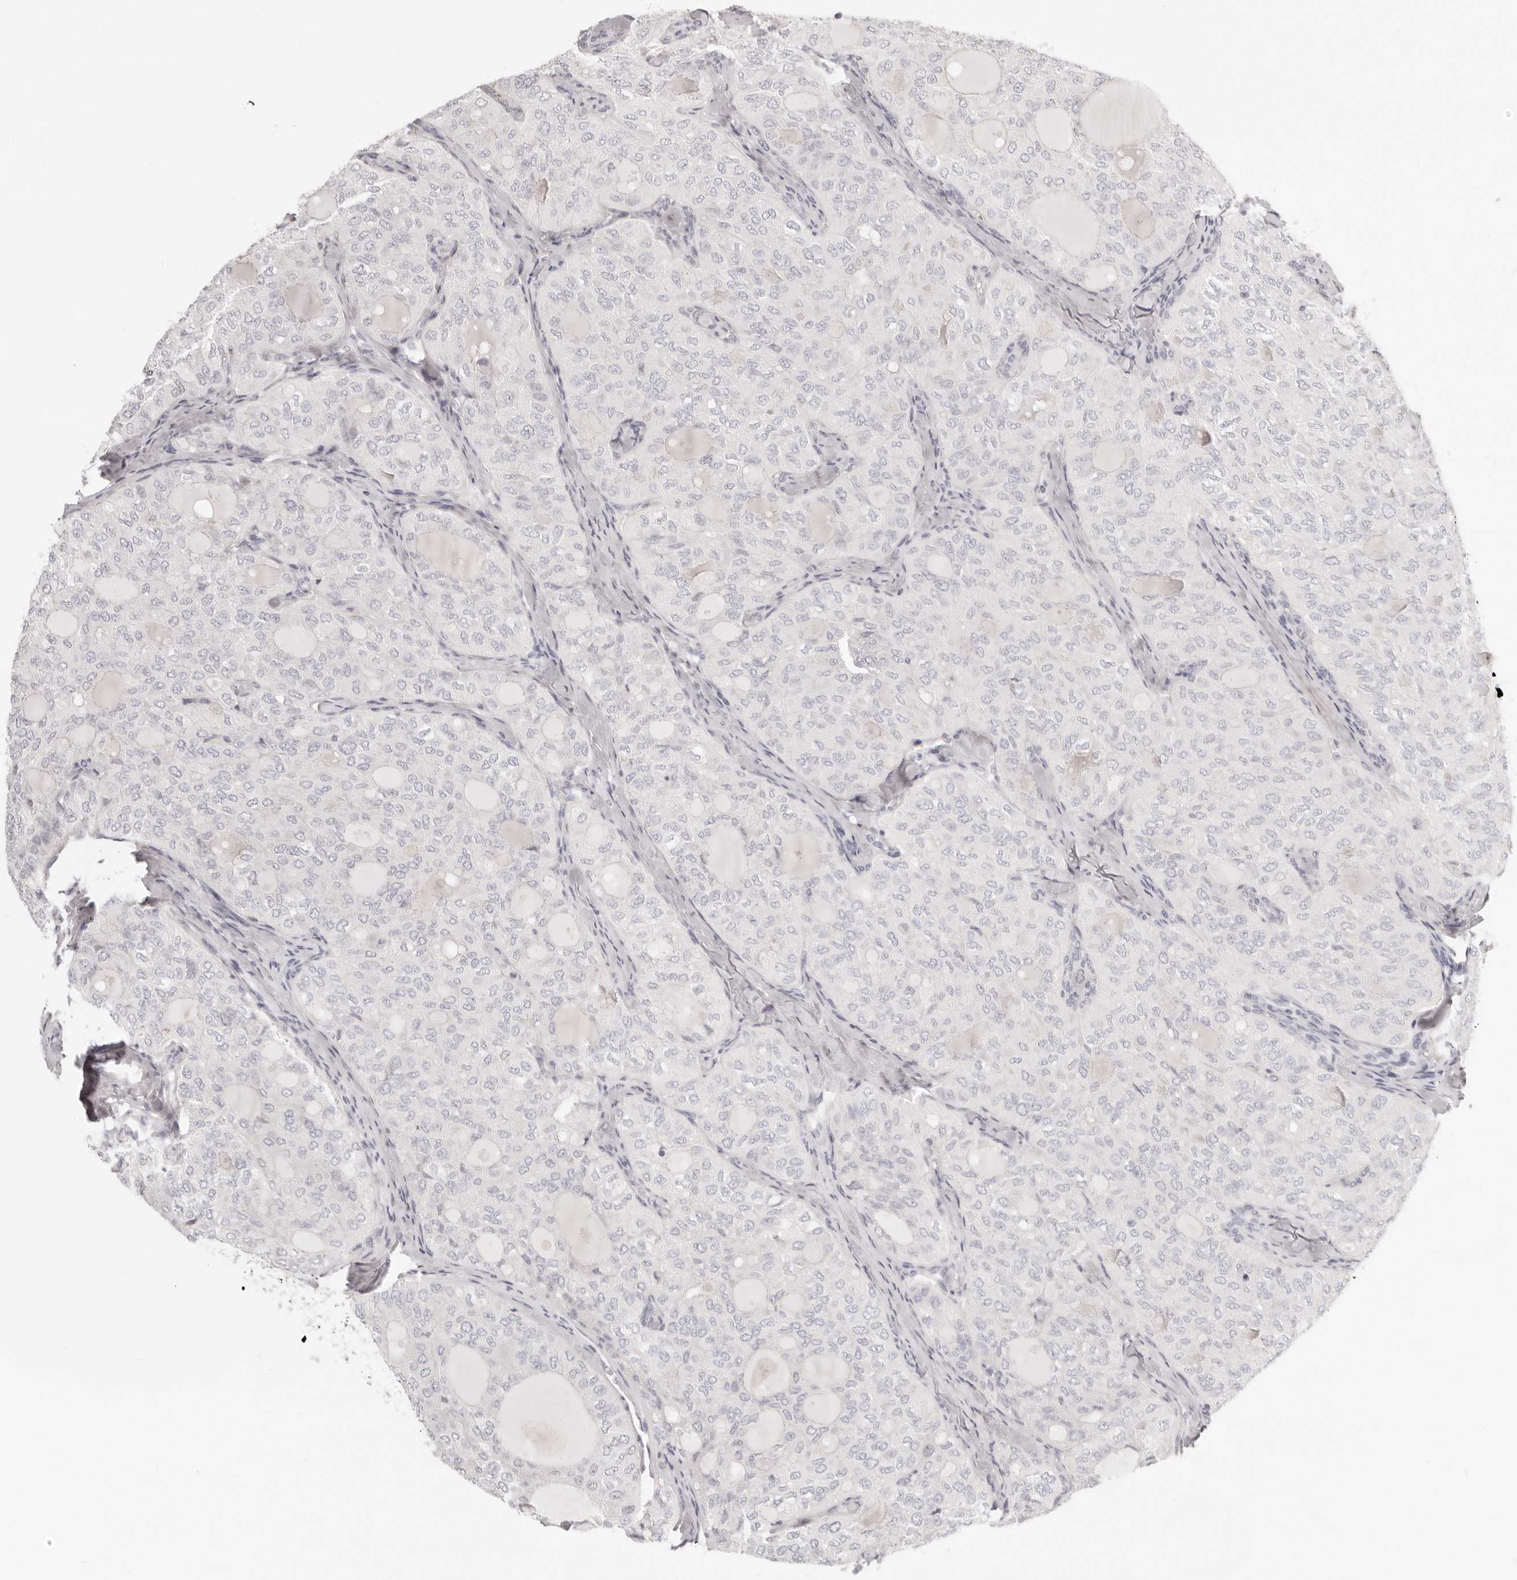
{"staining": {"intensity": "negative", "quantity": "none", "location": "none"}, "tissue": "thyroid cancer", "cell_type": "Tumor cells", "image_type": "cancer", "snomed": [{"axis": "morphology", "description": "Follicular adenoma carcinoma, NOS"}, {"axis": "topography", "description": "Thyroid gland"}], "caption": "Immunohistochemical staining of human thyroid follicular adenoma carcinoma demonstrates no significant staining in tumor cells.", "gene": "FABP1", "patient": {"sex": "male", "age": 75}}